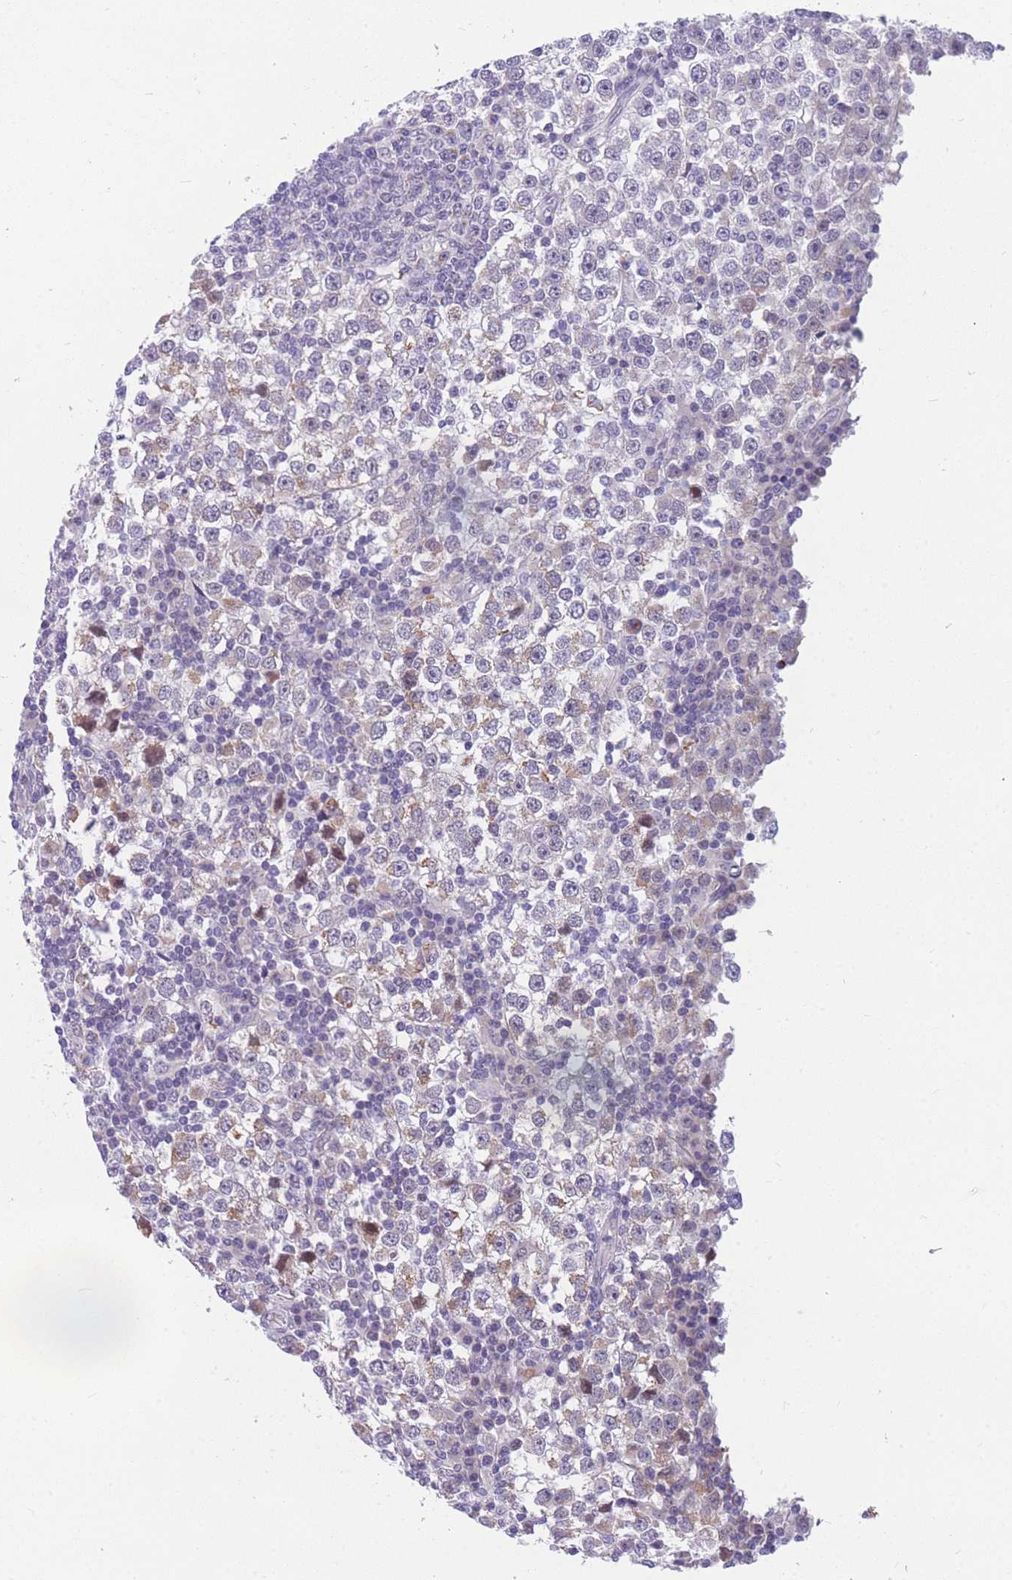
{"staining": {"intensity": "strong", "quantity": "<25%", "location": "cytoplasmic/membranous"}, "tissue": "testis cancer", "cell_type": "Tumor cells", "image_type": "cancer", "snomed": [{"axis": "morphology", "description": "Seminoma, NOS"}, {"axis": "topography", "description": "Testis"}], "caption": "IHC (DAB (3,3'-diaminobenzidine)) staining of human testis cancer (seminoma) reveals strong cytoplasmic/membranous protein positivity in approximately <25% of tumor cells.", "gene": "DDX49", "patient": {"sex": "male", "age": 65}}